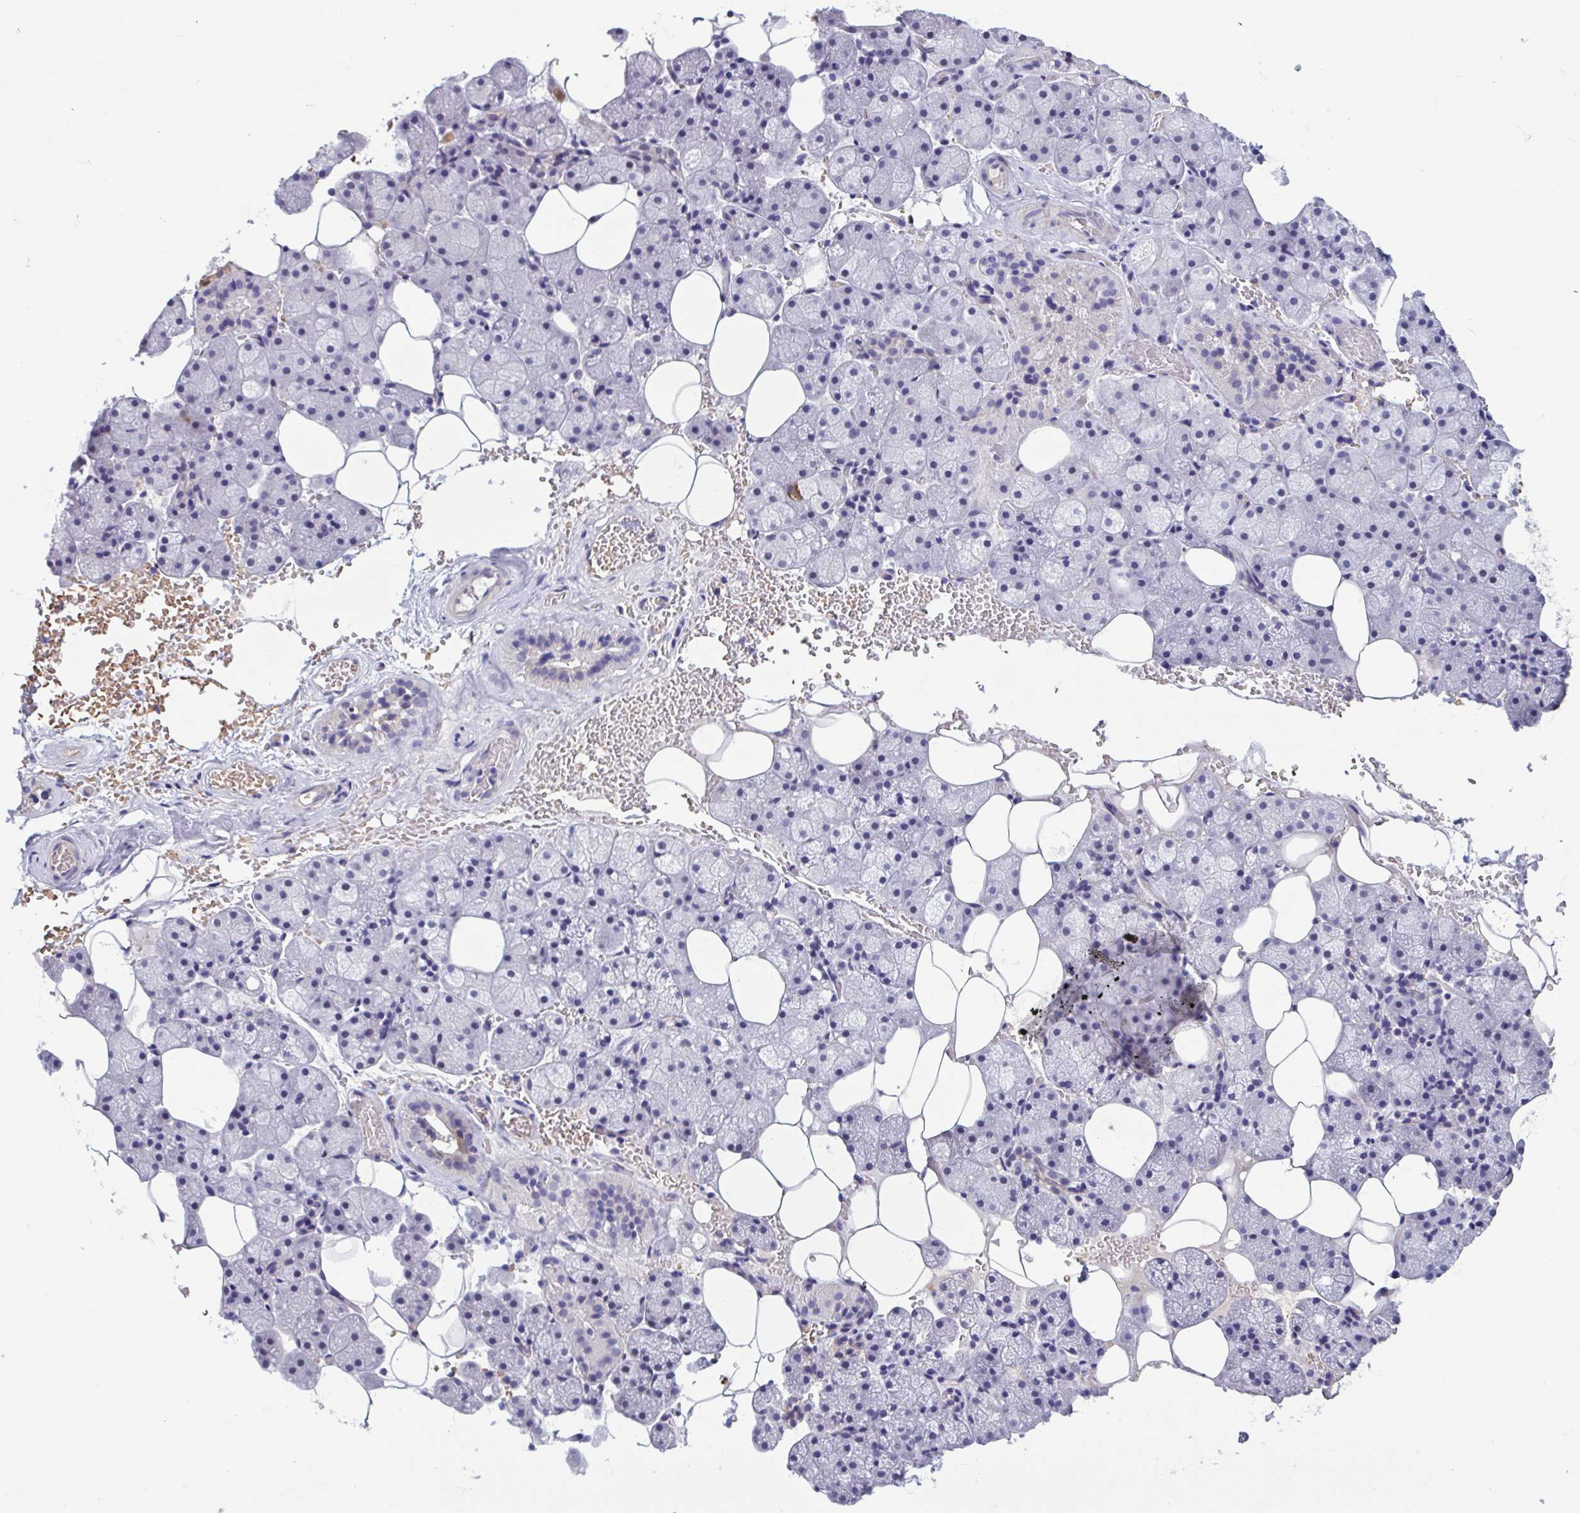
{"staining": {"intensity": "weak", "quantity": "<25%", "location": "cytoplasmic/membranous"}, "tissue": "salivary gland", "cell_type": "Glandular cells", "image_type": "normal", "snomed": [{"axis": "morphology", "description": "Normal tissue, NOS"}, {"axis": "topography", "description": "Salivary gland"}, {"axis": "topography", "description": "Peripheral nerve tissue"}], "caption": "Photomicrograph shows no significant protein positivity in glandular cells of benign salivary gland. (Brightfield microscopy of DAB (3,3'-diaminobenzidine) immunohistochemistry (IHC) at high magnification).", "gene": "MORC4", "patient": {"sex": "male", "age": 38}}